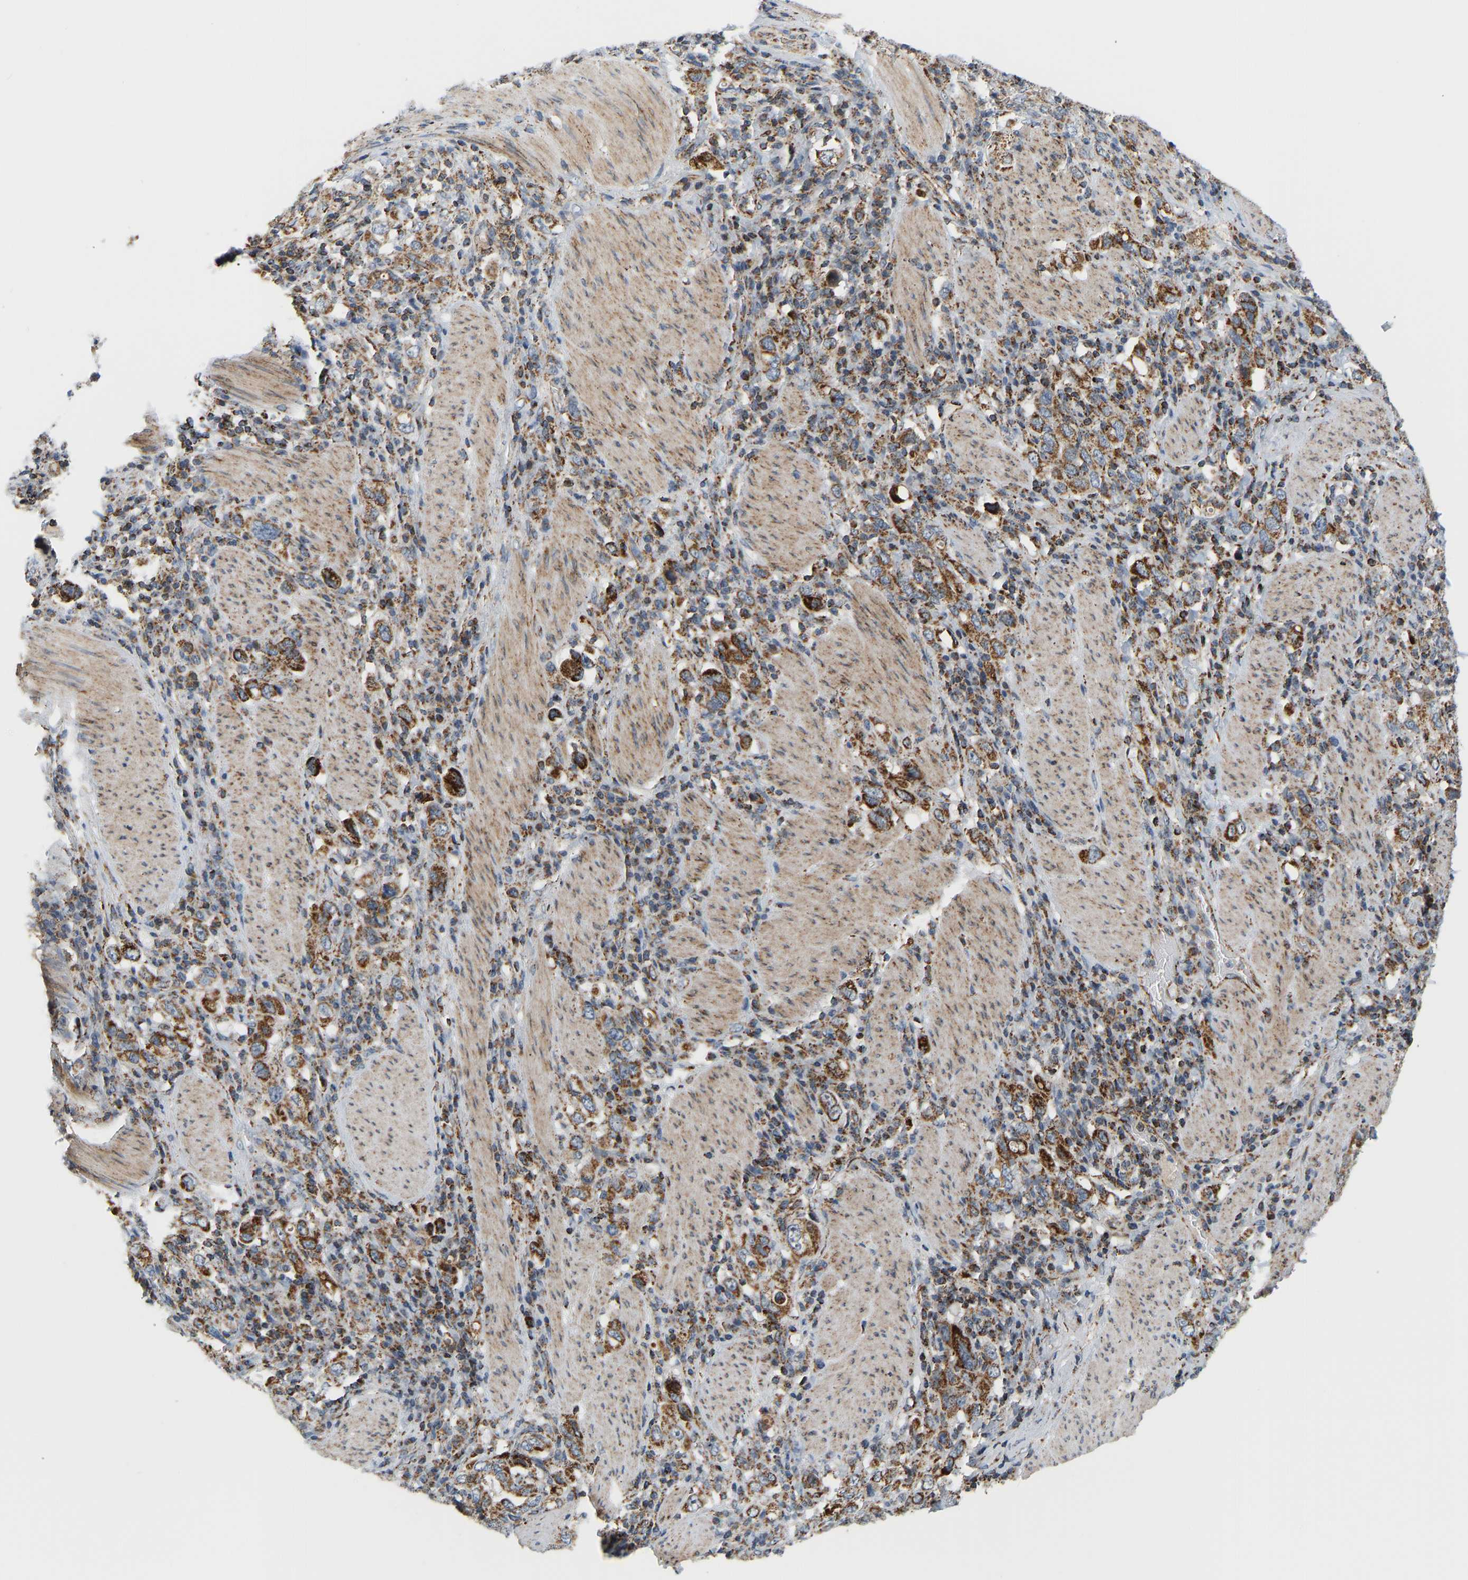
{"staining": {"intensity": "strong", "quantity": ">75%", "location": "cytoplasmic/membranous"}, "tissue": "stomach cancer", "cell_type": "Tumor cells", "image_type": "cancer", "snomed": [{"axis": "morphology", "description": "Adenocarcinoma, NOS"}, {"axis": "topography", "description": "Stomach, upper"}], "caption": "Immunohistochemical staining of human stomach cancer (adenocarcinoma) reveals strong cytoplasmic/membranous protein positivity in about >75% of tumor cells.", "gene": "GPSM2", "patient": {"sex": "male", "age": 62}}